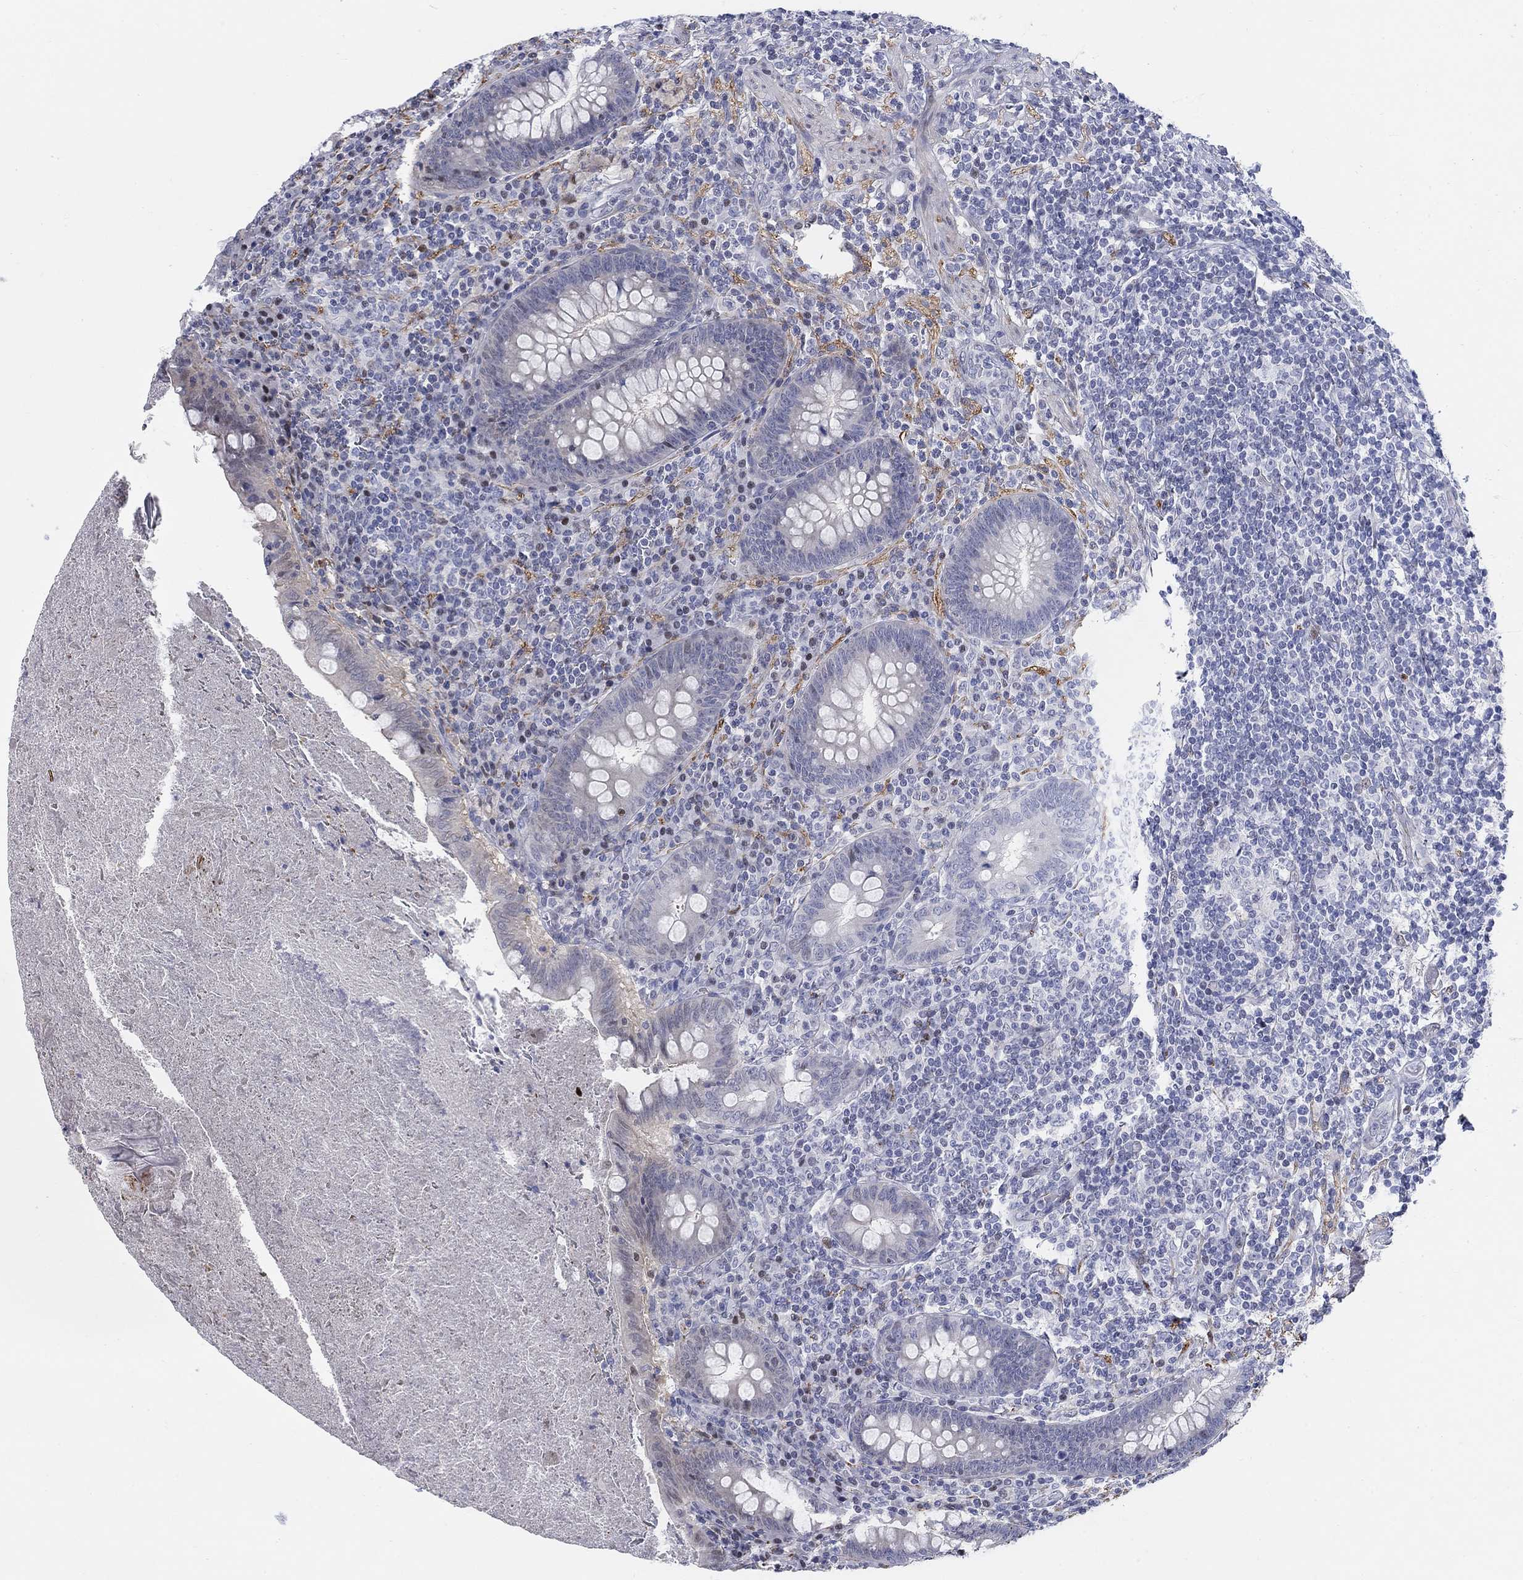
{"staining": {"intensity": "moderate", "quantity": "<25%", "location": "nuclear"}, "tissue": "appendix", "cell_type": "Glandular cells", "image_type": "normal", "snomed": [{"axis": "morphology", "description": "Normal tissue, NOS"}, {"axis": "topography", "description": "Appendix"}], "caption": "DAB immunohistochemical staining of unremarkable appendix demonstrates moderate nuclear protein staining in approximately <25% of glandular cells. (Stains: DAB in brown, nuclei in blue, Microscopy: brightfield microscopy at high magnification).", "gene": "MYO3A", "patient": {"sex": "male", "age": 47}}